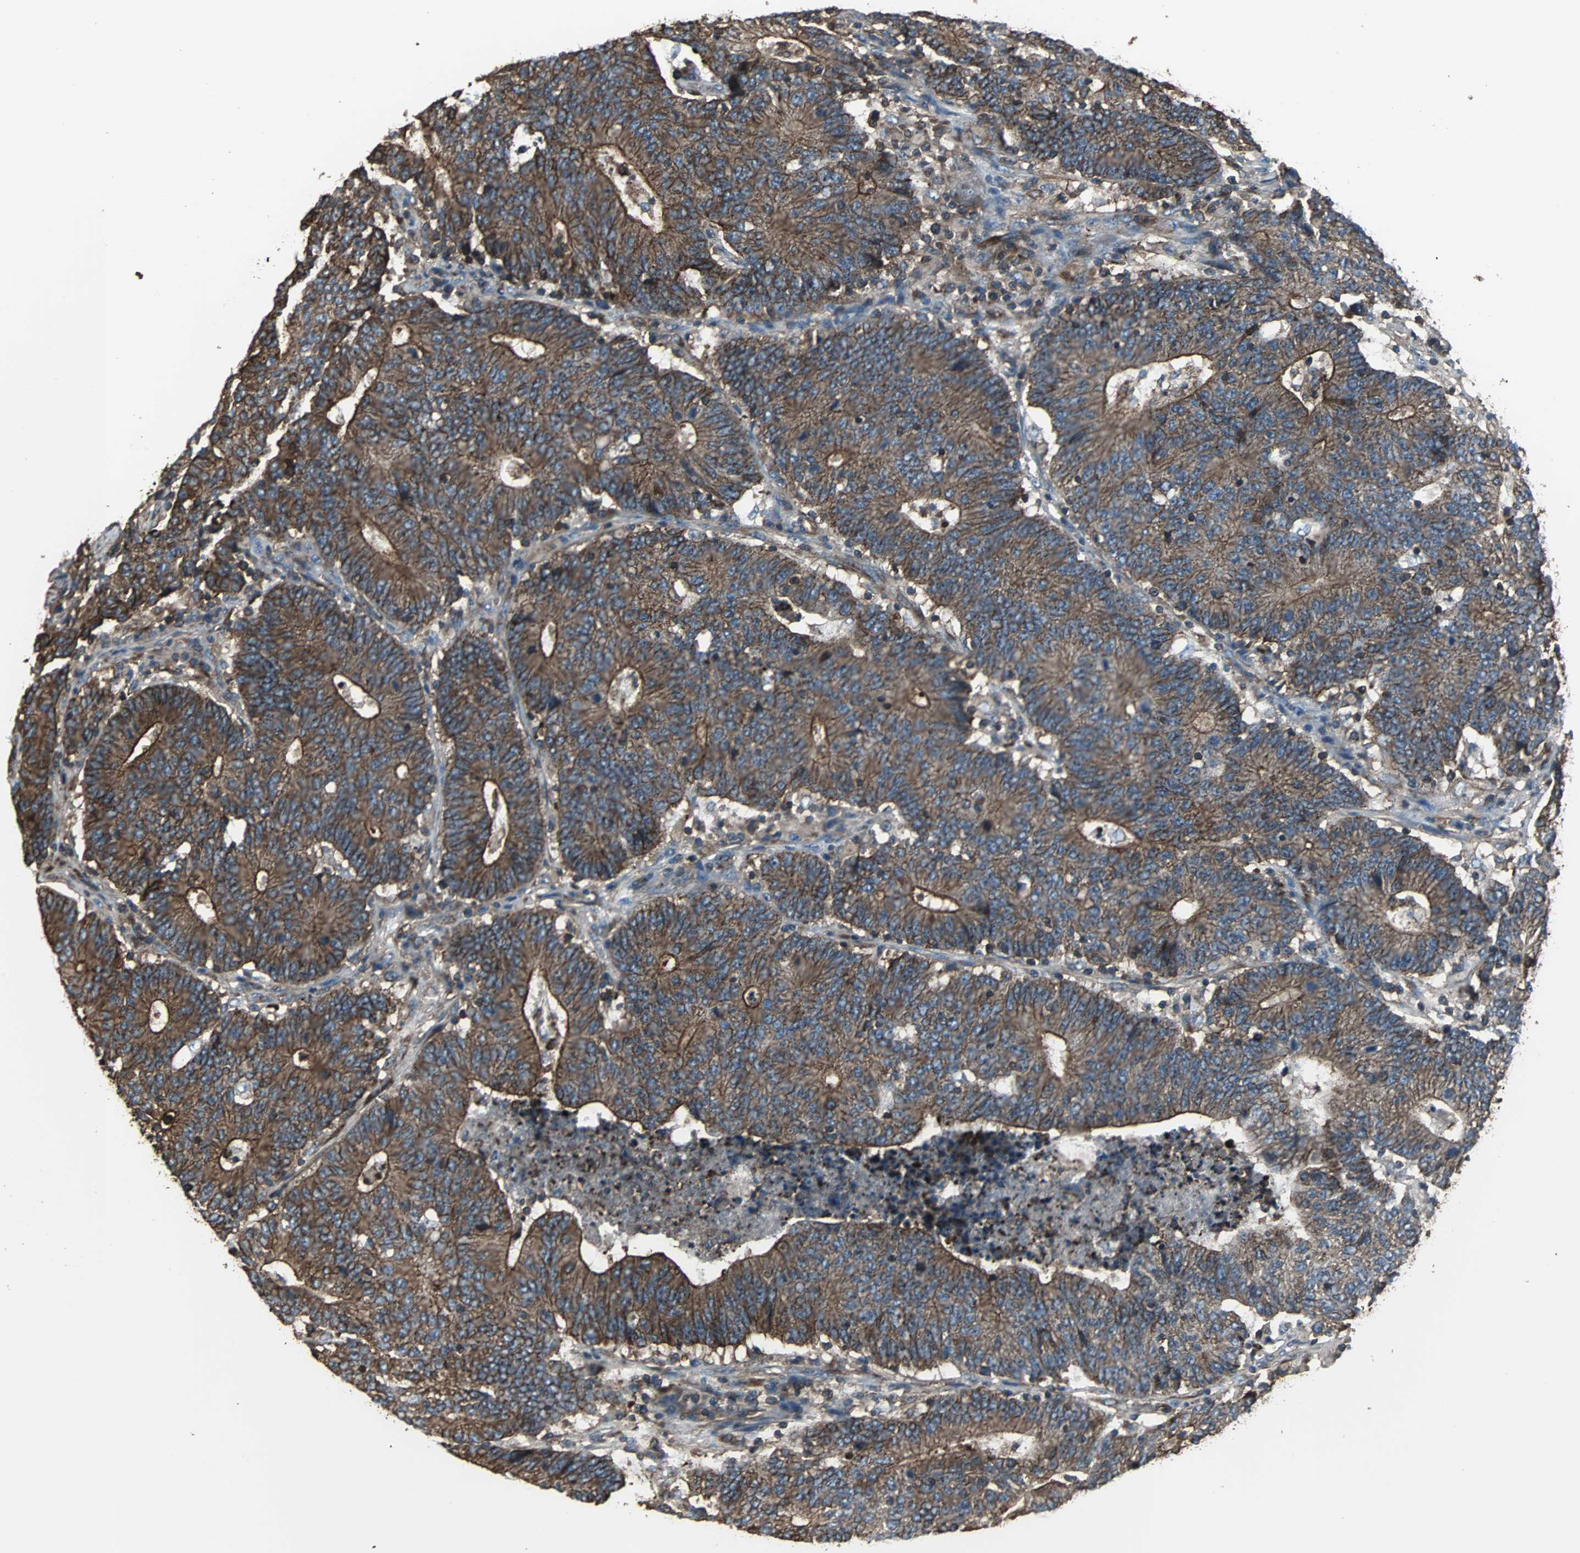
{"staining": {"intensity": "strong", "quantity": ">75%", "location": "cytoplasmic/membranous"}, "tissue": "colorectal cancer", "cell_type": "Tumor cells", "image_type": "cancer", "snomed": [{"axis": "morphology", "description": "Normal tissue, NOS"}, {"axis": "morphology", "description": "Adenocarcinoma, NOS"}, {"axis": "topography", "description": "Colon"}], "caption": "A brown stain highlights strong cytoplasmic/membranous positivity of a protein in colorectal adenocarcinoma tumor cells.", "gene": "ACTN1", "patient": {"sex": "female", "age": 75}}